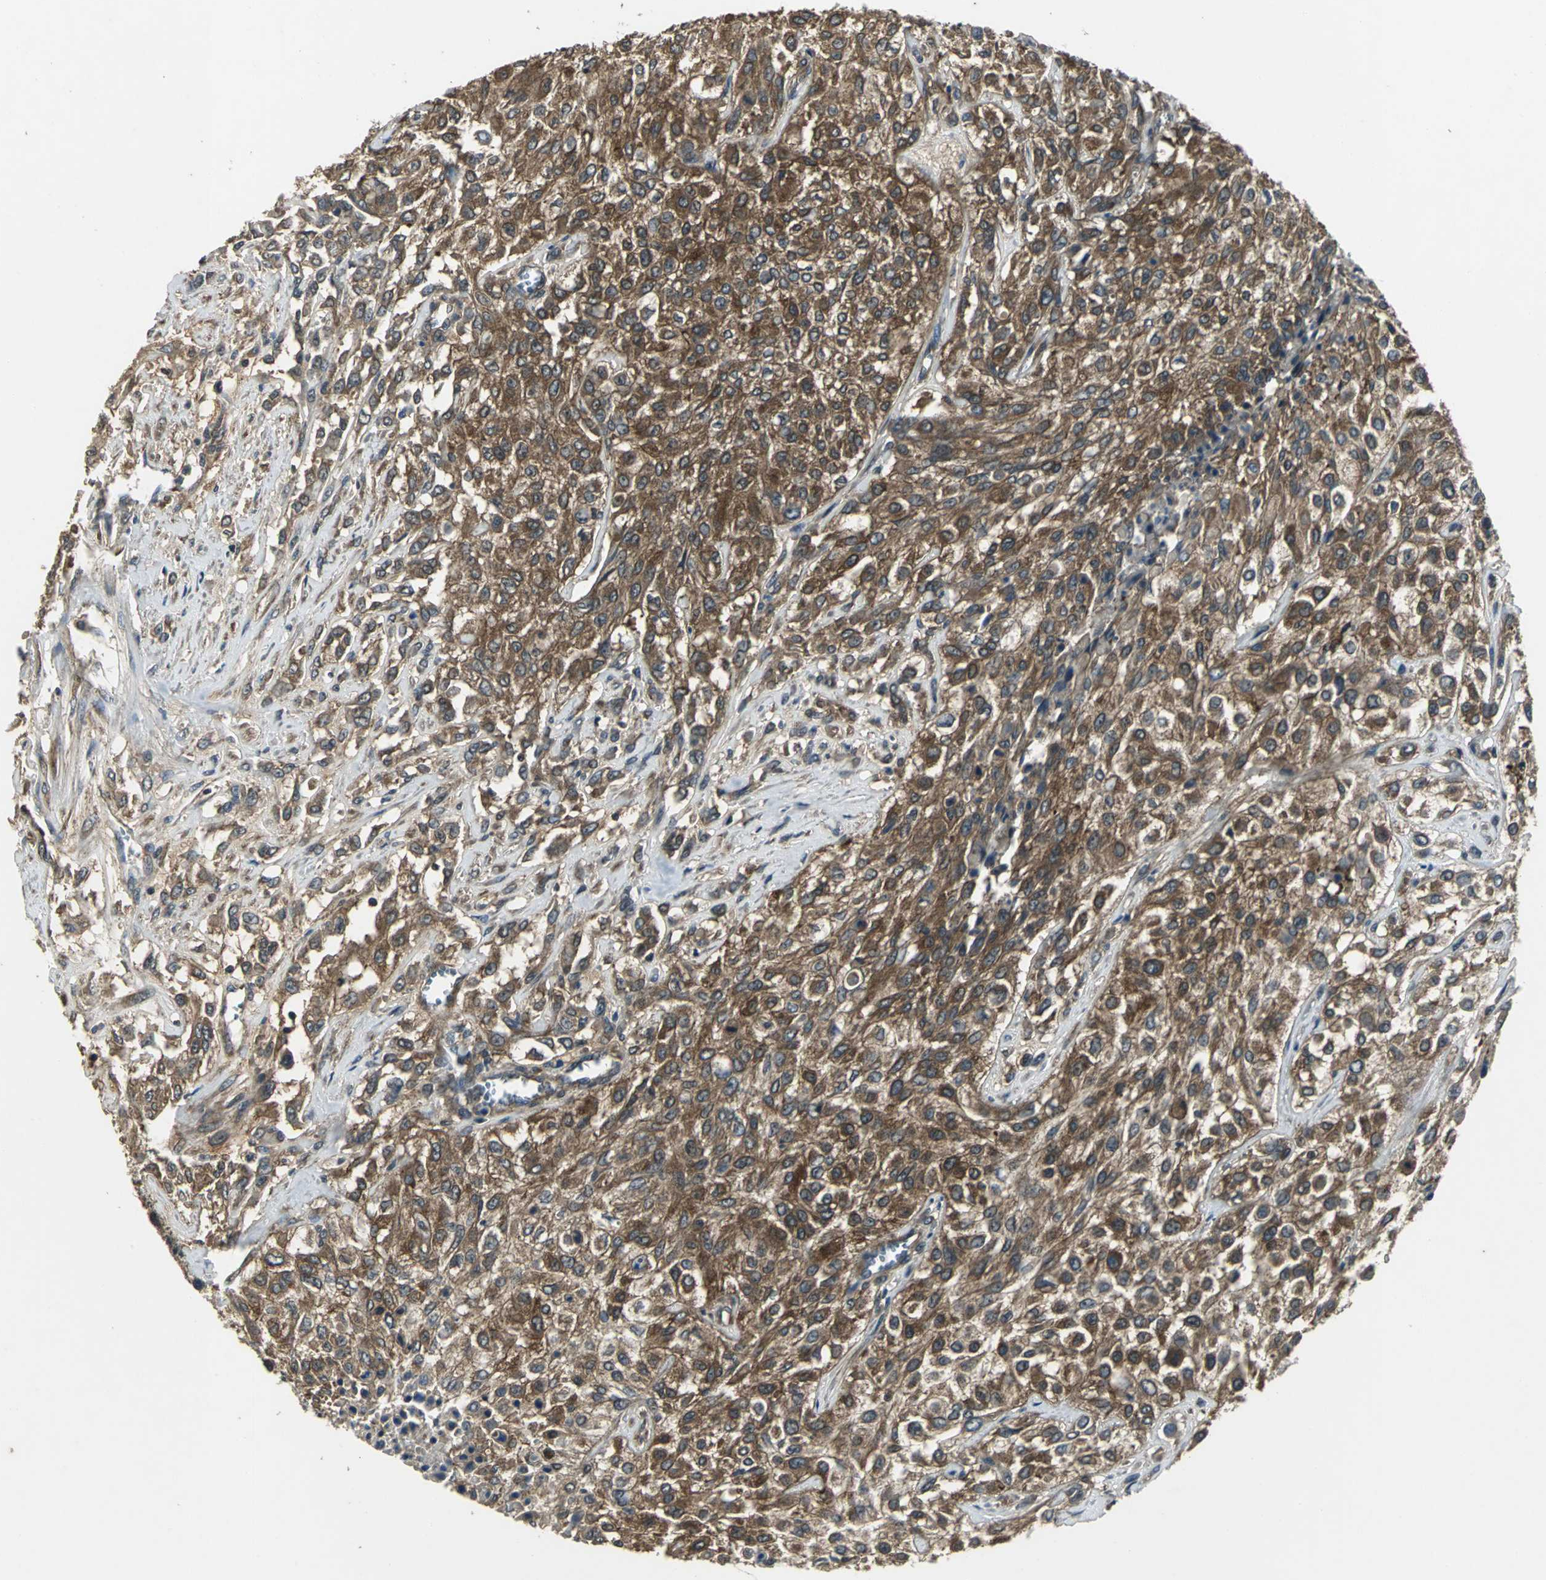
{"staining": {"intensity": "moderate", "quantity": ">75%", "location": "cytoplasmic/membranous"}, "tissue": "urothelial cancer", "cell_type": "Tumor cells", "image_type": "cancer", "snomed": [{"axis": "morphology", "description": "Urothelial carcinoma, High grade"}, {"axis": "topography", "description": "Urinary bladder"}], "caption": "The histopathology image exhibits a brown stain indicating the presence of a protein in the cytoplasmic/membranous of tumor cells in urothelial cancer.", "gene": "IRF3", "patient": {"sex": "male", "age": 57}}